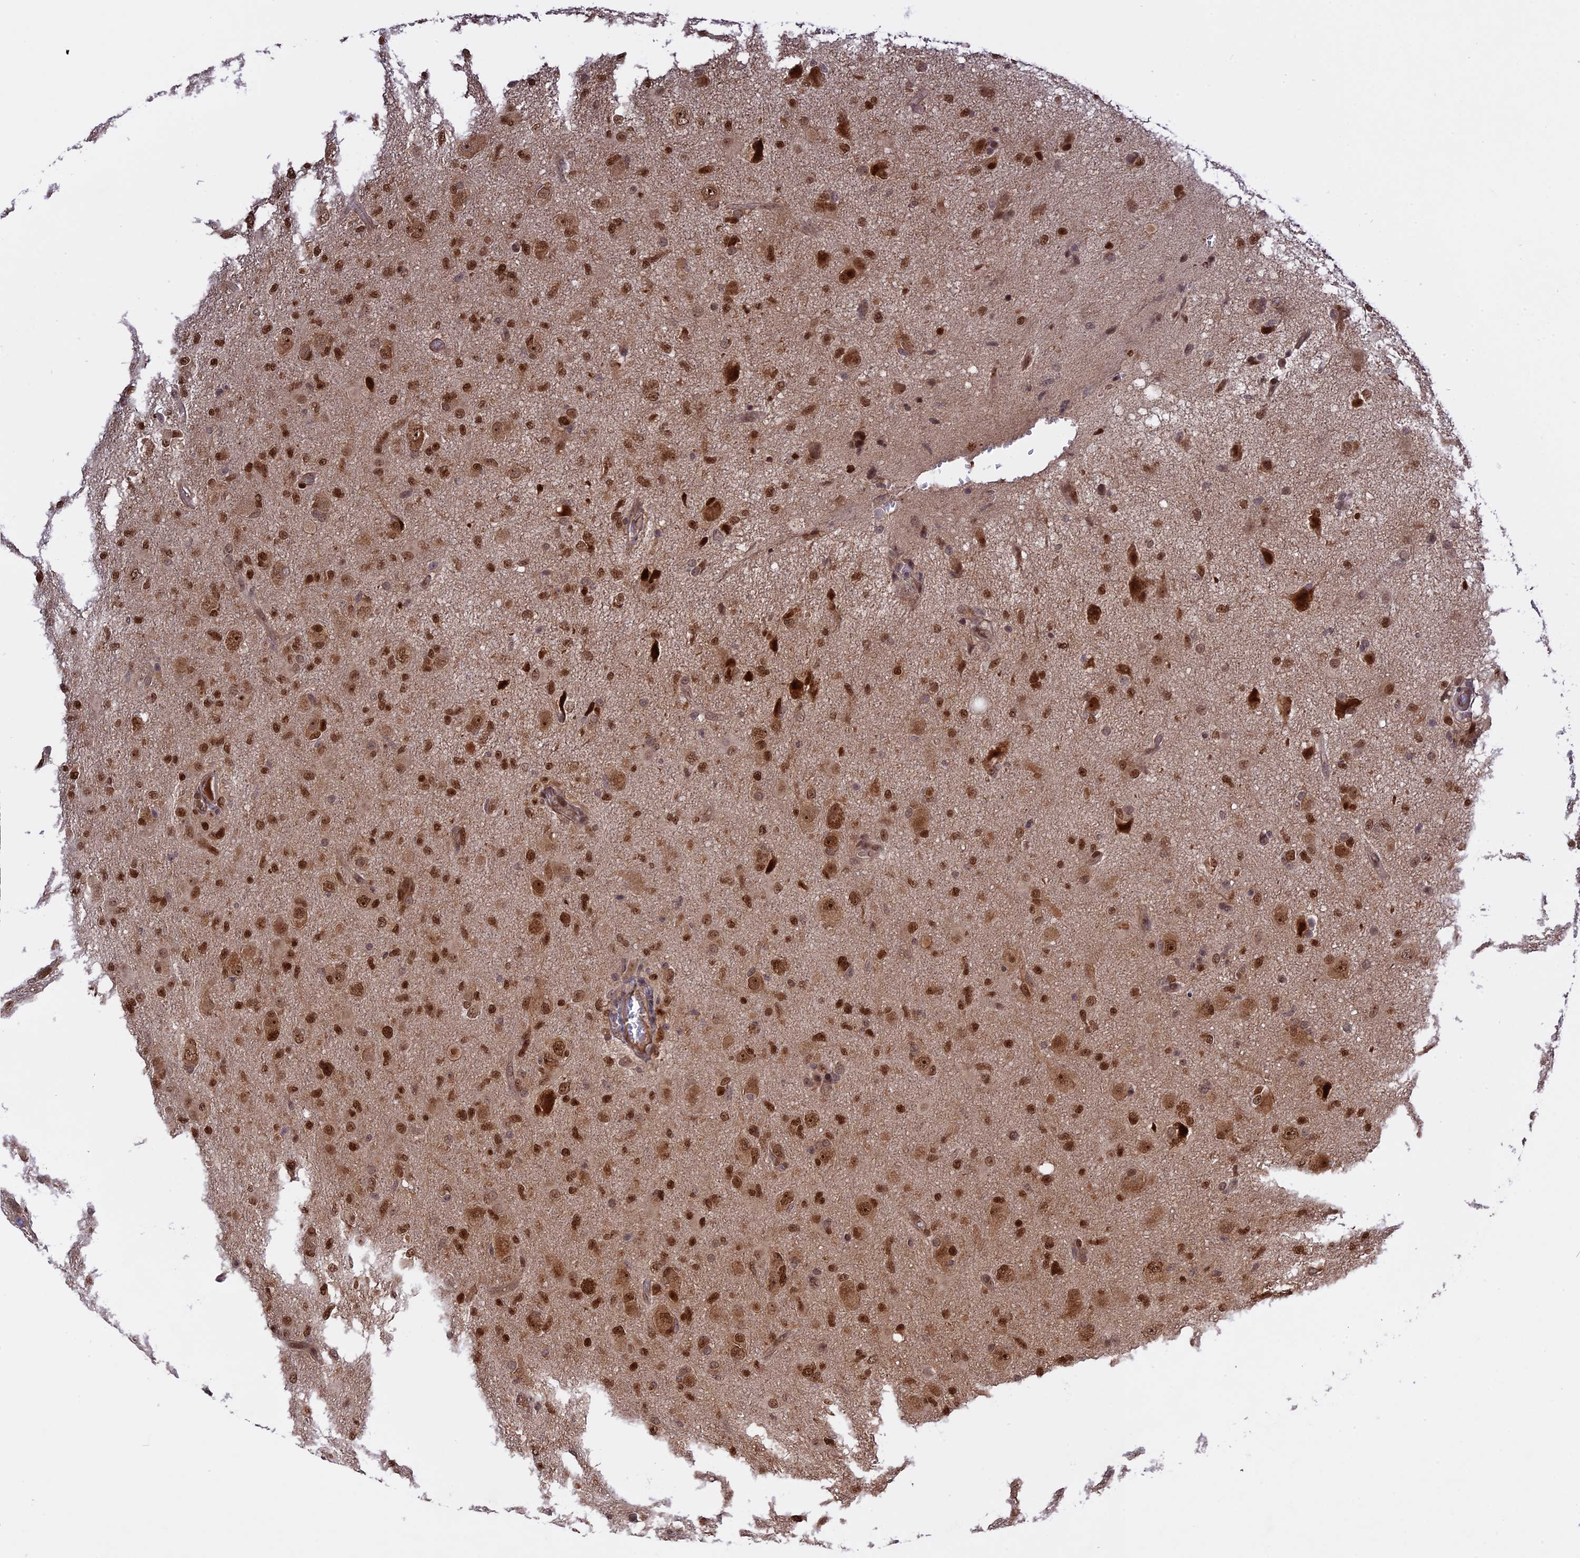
{"staining": {"intensity": "moderate", "quantity": ">75%", "location": "nuclear"}, "tissue": "glioma", "cell_type": "Tumor cells", "image_type": "cancer", "snomed": [{"axis": "morphology", "description": "Glioma, malignant, High grade"}, {"axis": "topography", "description": "Brain"}], "caption": "Tumor cells exhibit moderate nuclear expression in about >75% of cells in high-grade glioma (malignant).", "gene": "ZNF428", "patient": {"sex": "female", "age": 57}}